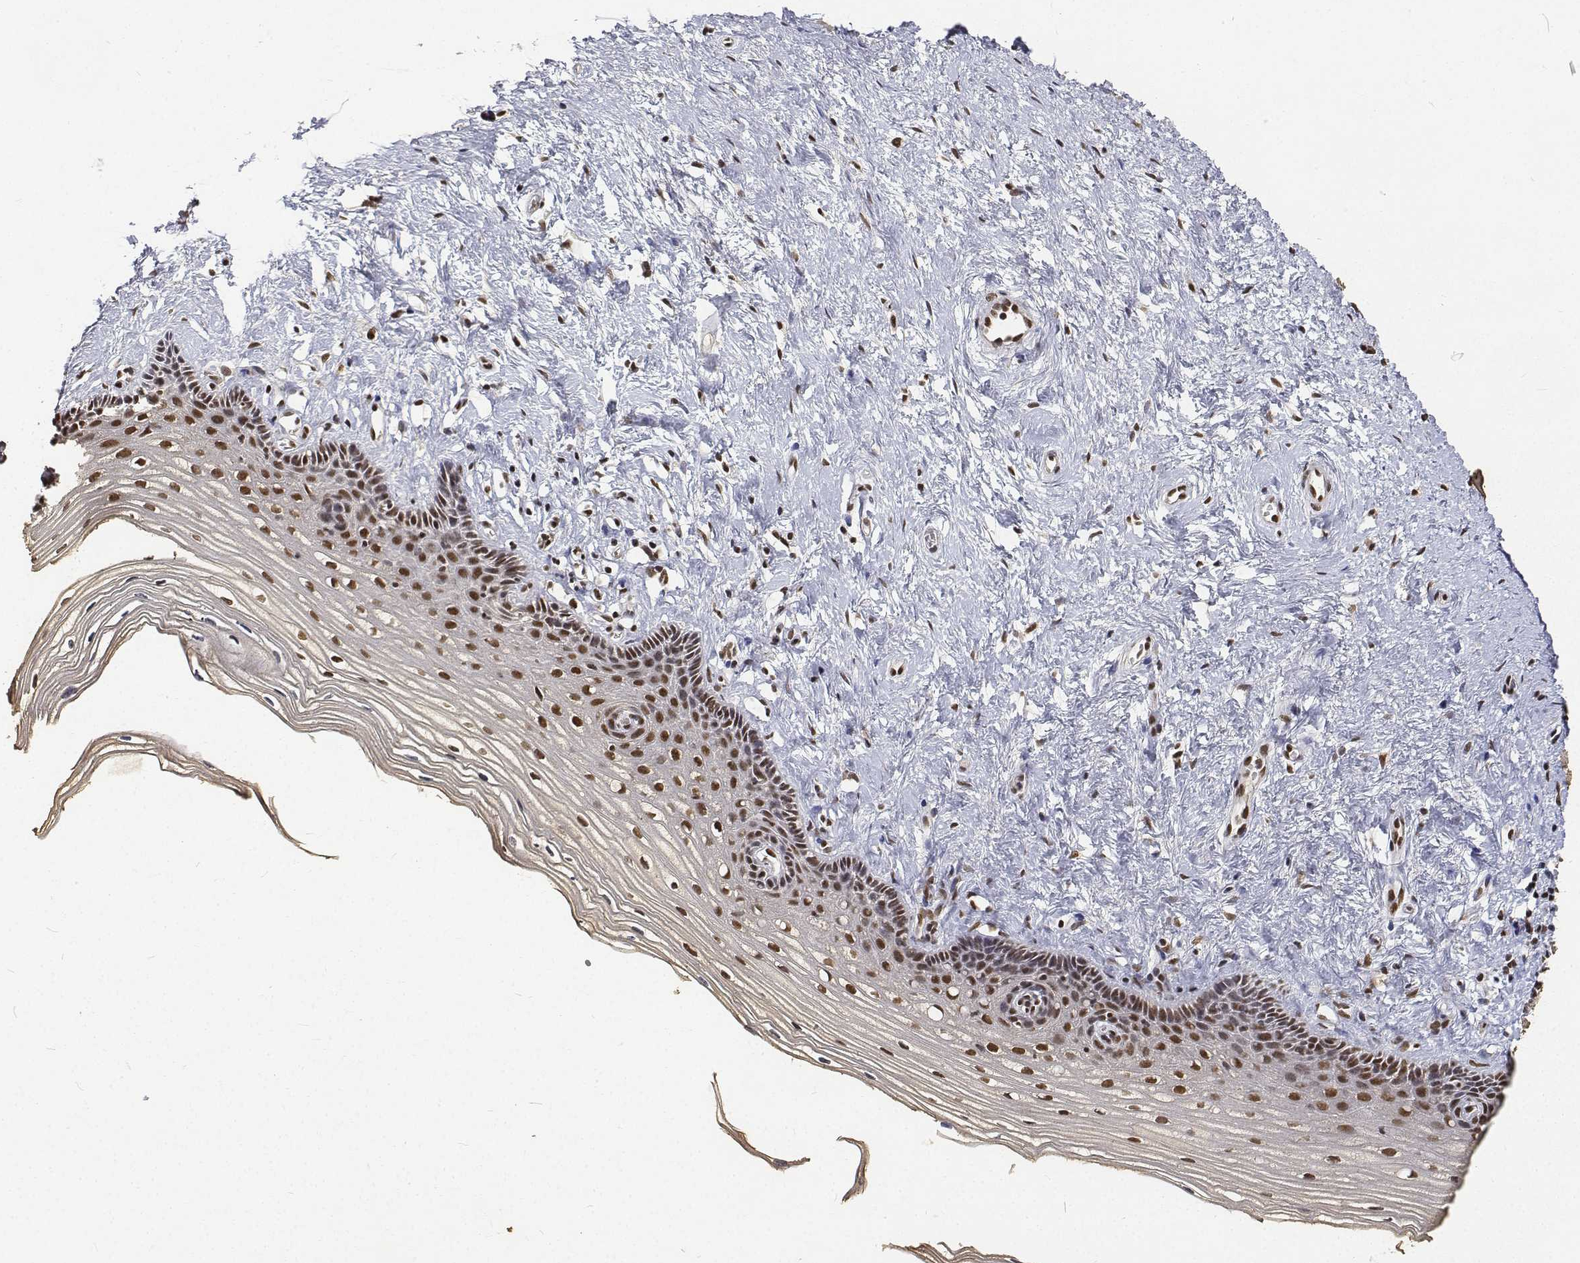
{"staining": {"intensity": "moderate", "quantity": "25%-75%", "location": "nuclear"}, "tissue": "cervix", "cell_type": "Squamous epithelial cells", "image_type": "normal", "snomed": [{"axis": "morphology", "description": "Normal tissue, NOS"}, {"axis": "topography", "description": "Cervix"}], "caption": "The histopathology image exhibits immunohistochemical staining of unremarkable cervix. There is moderate nuclear positivity is present in about 25%-75% of squamous epithelial cells. Nuclei are stained in blue.", "gene": "ATRX", "patient": {"sex": "female", "age": 40}}